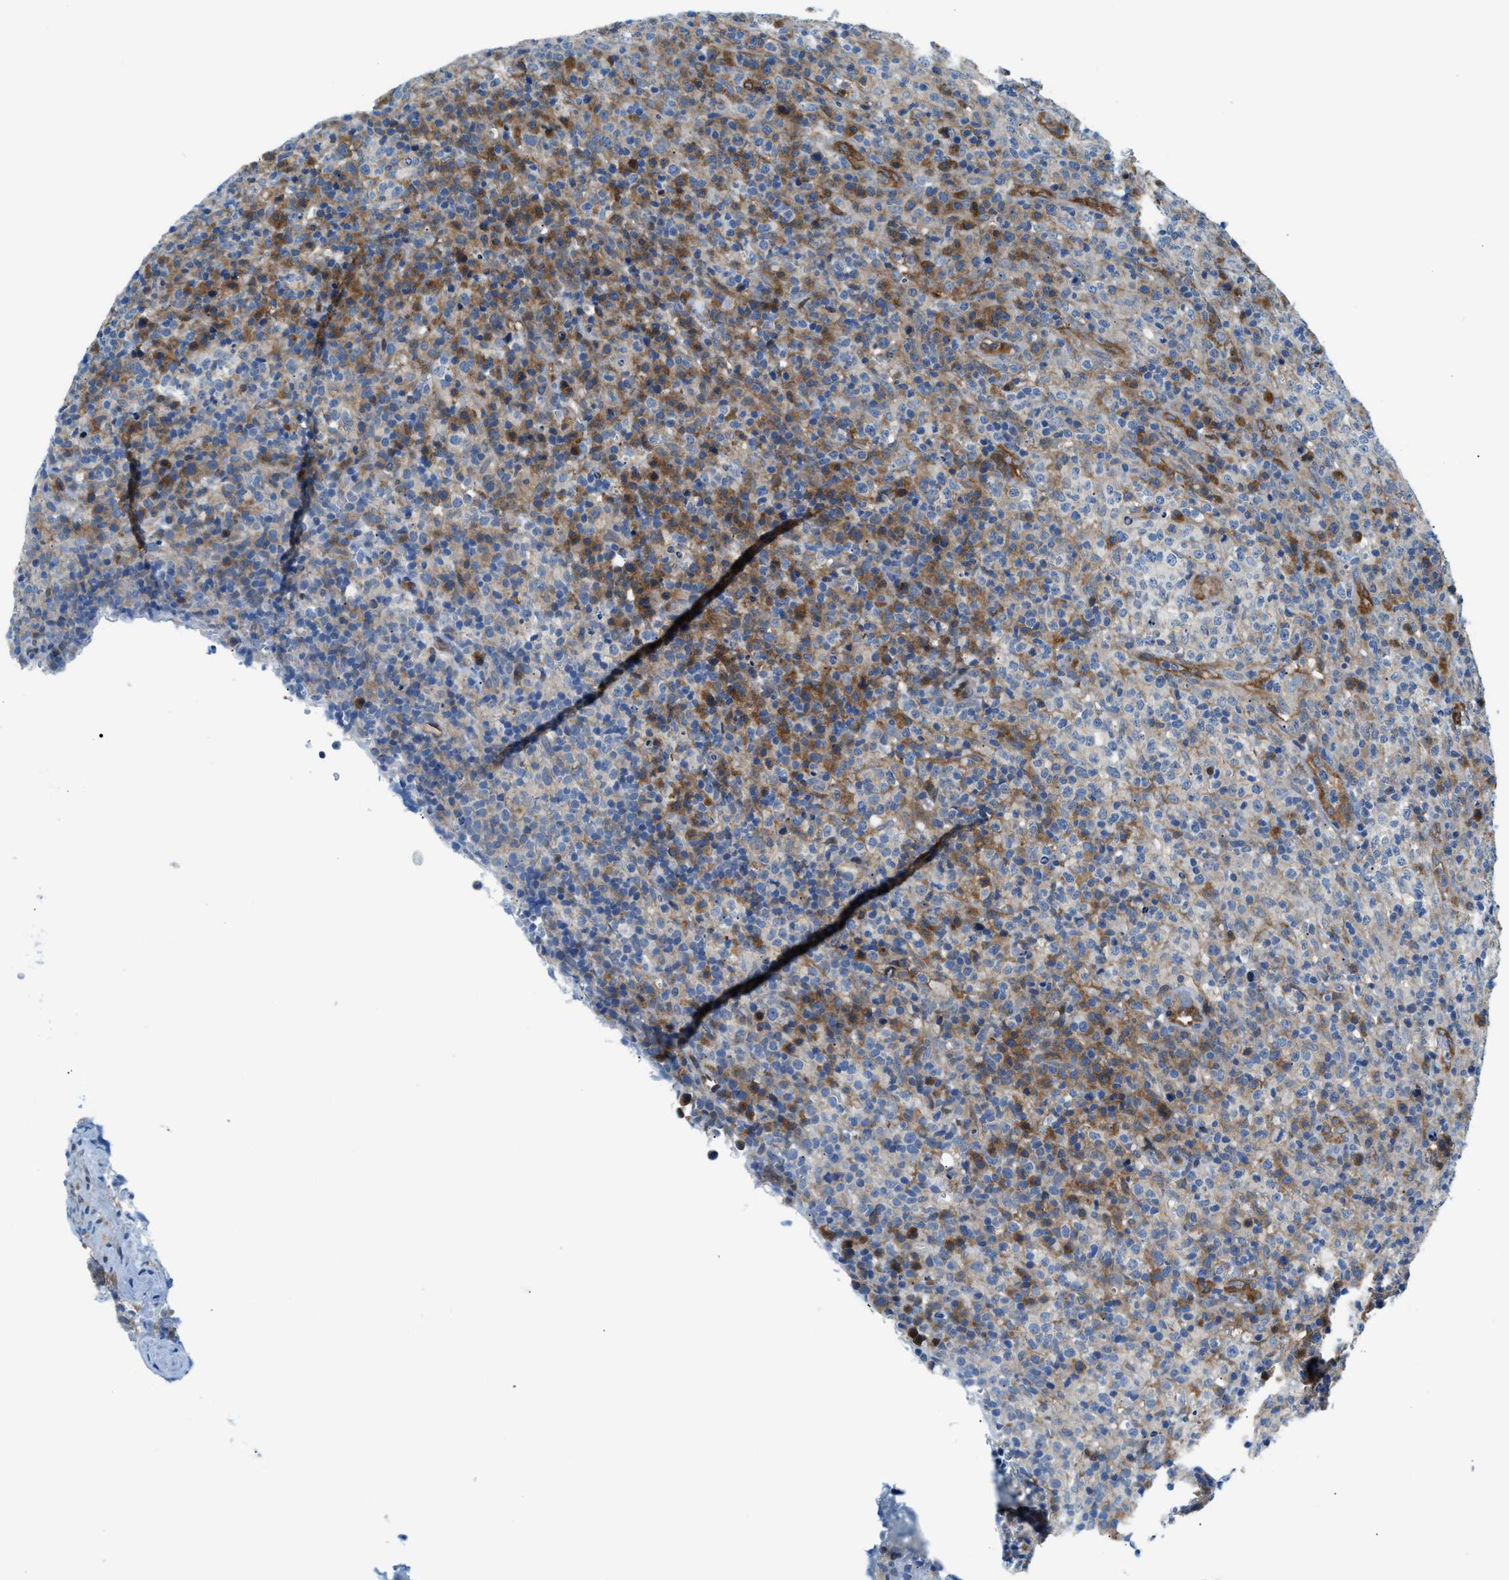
{"staining": {"intensity": "moderate", "quantity": "<25%", "location": "cytoplasmic/membranous"}, "tissue": "lymphoma", "cell_type": "Tumor cells", "image_type": "cancer", "snomed": [{"axis": "morphology", "description": "Malignant lymphoma, non-Hodgkin's type, High grade"}, {"axis": "topography", "description": "Lymph node"}], "caption": "A brown stain highlights moderate cytoplasmic/membranous expression of a protein in human lymphoma tumor cells.", "gene": "YWHAE", "patient": {"sex": "female", "age": 76}}